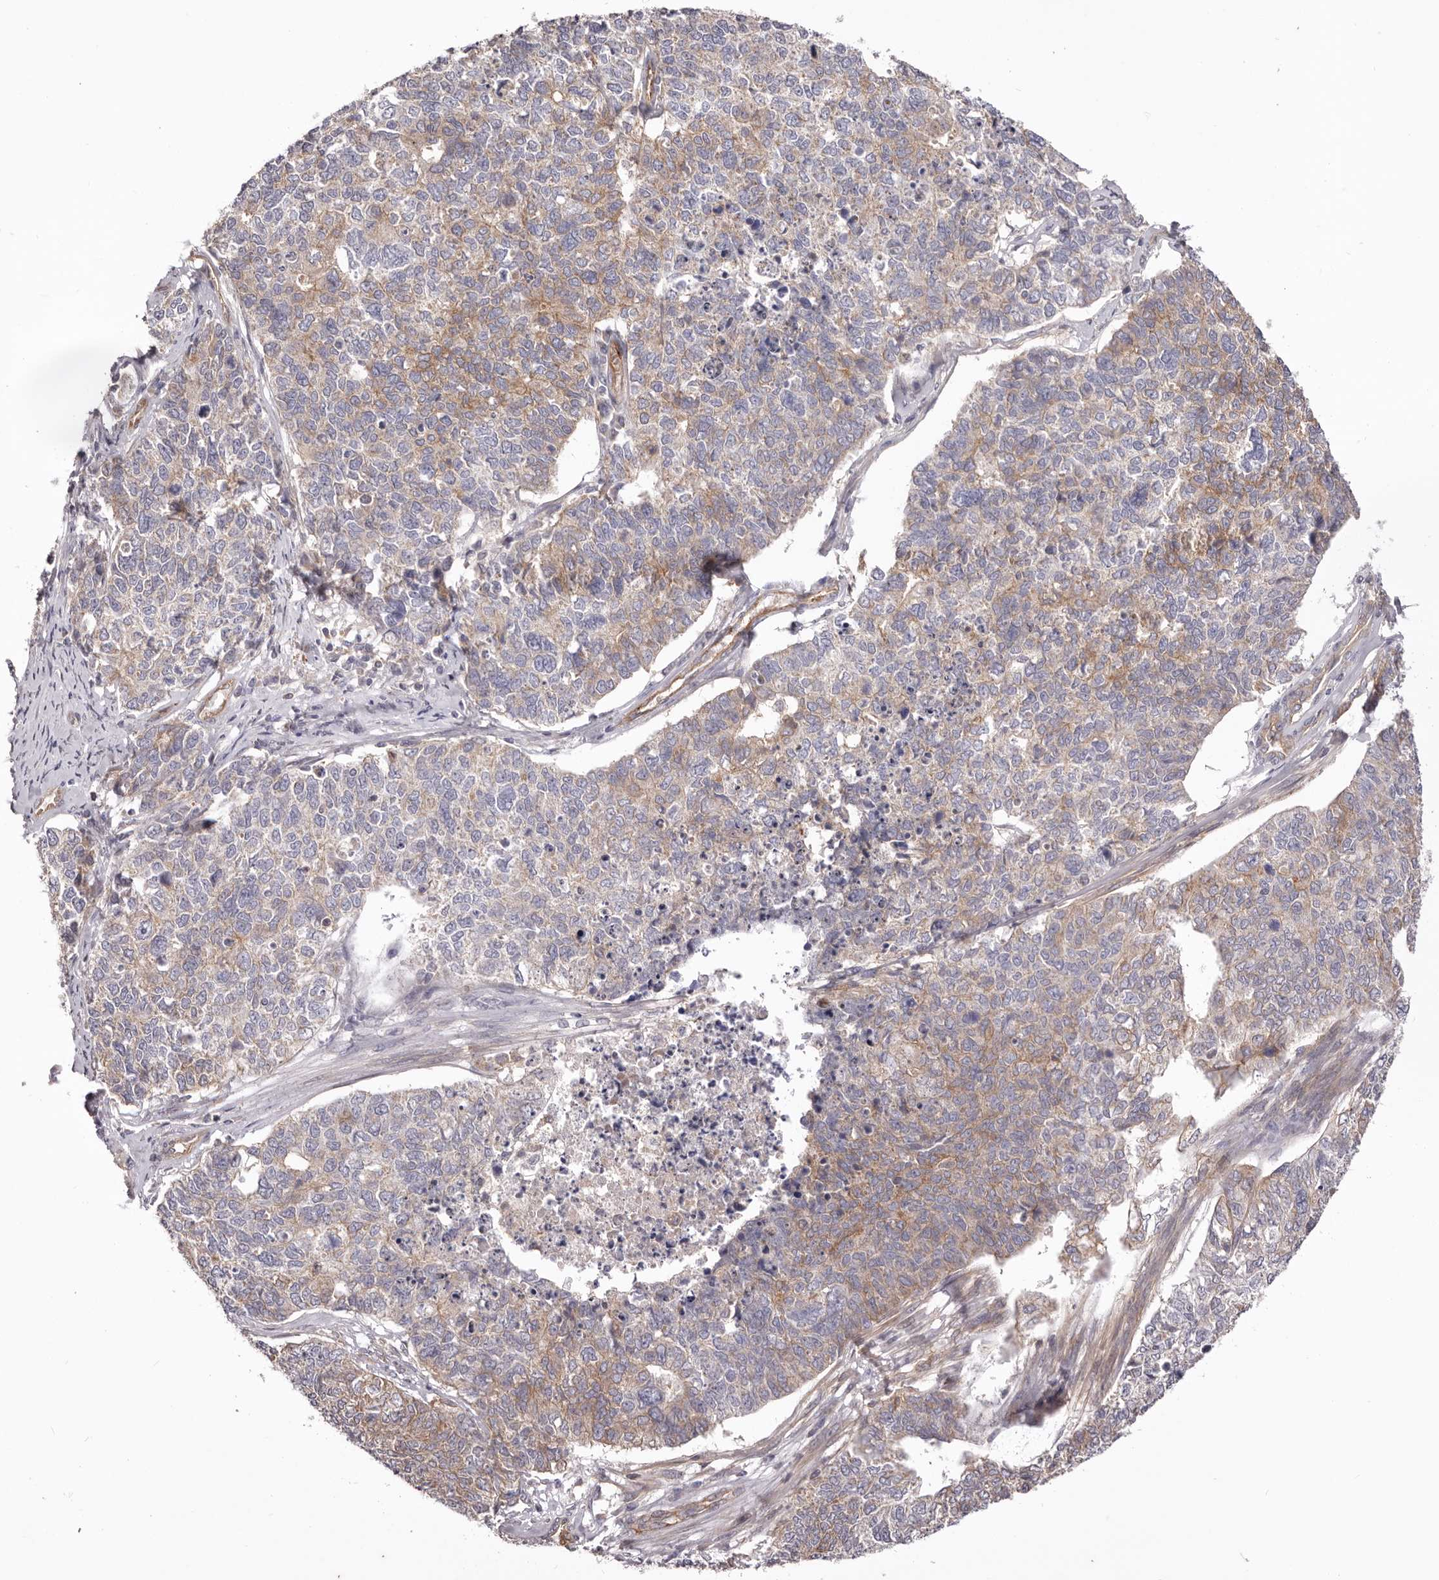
{"staining": {"intensity": "weak", "quantity": "<25%", "location": "cytoplasmic/membranous"}, "tissue": "cervical cancer", "cell_type": "Tumor cells", "image_type": "cancer", "snomed": [{"axis": "morphology", "description": "Squamous cell carcinoma, NOS"}, {"axis": "topography", "description": "Cervix"}], "caption": "DAB (3,3'-diaminobenzidine) immunohistochemical staining of cervical cancer (squamous cell carcinoma) shows no significant positivity in tumor cells.", "gene": "DMRT2", "patient": {"sex": "female", "age": 63}}